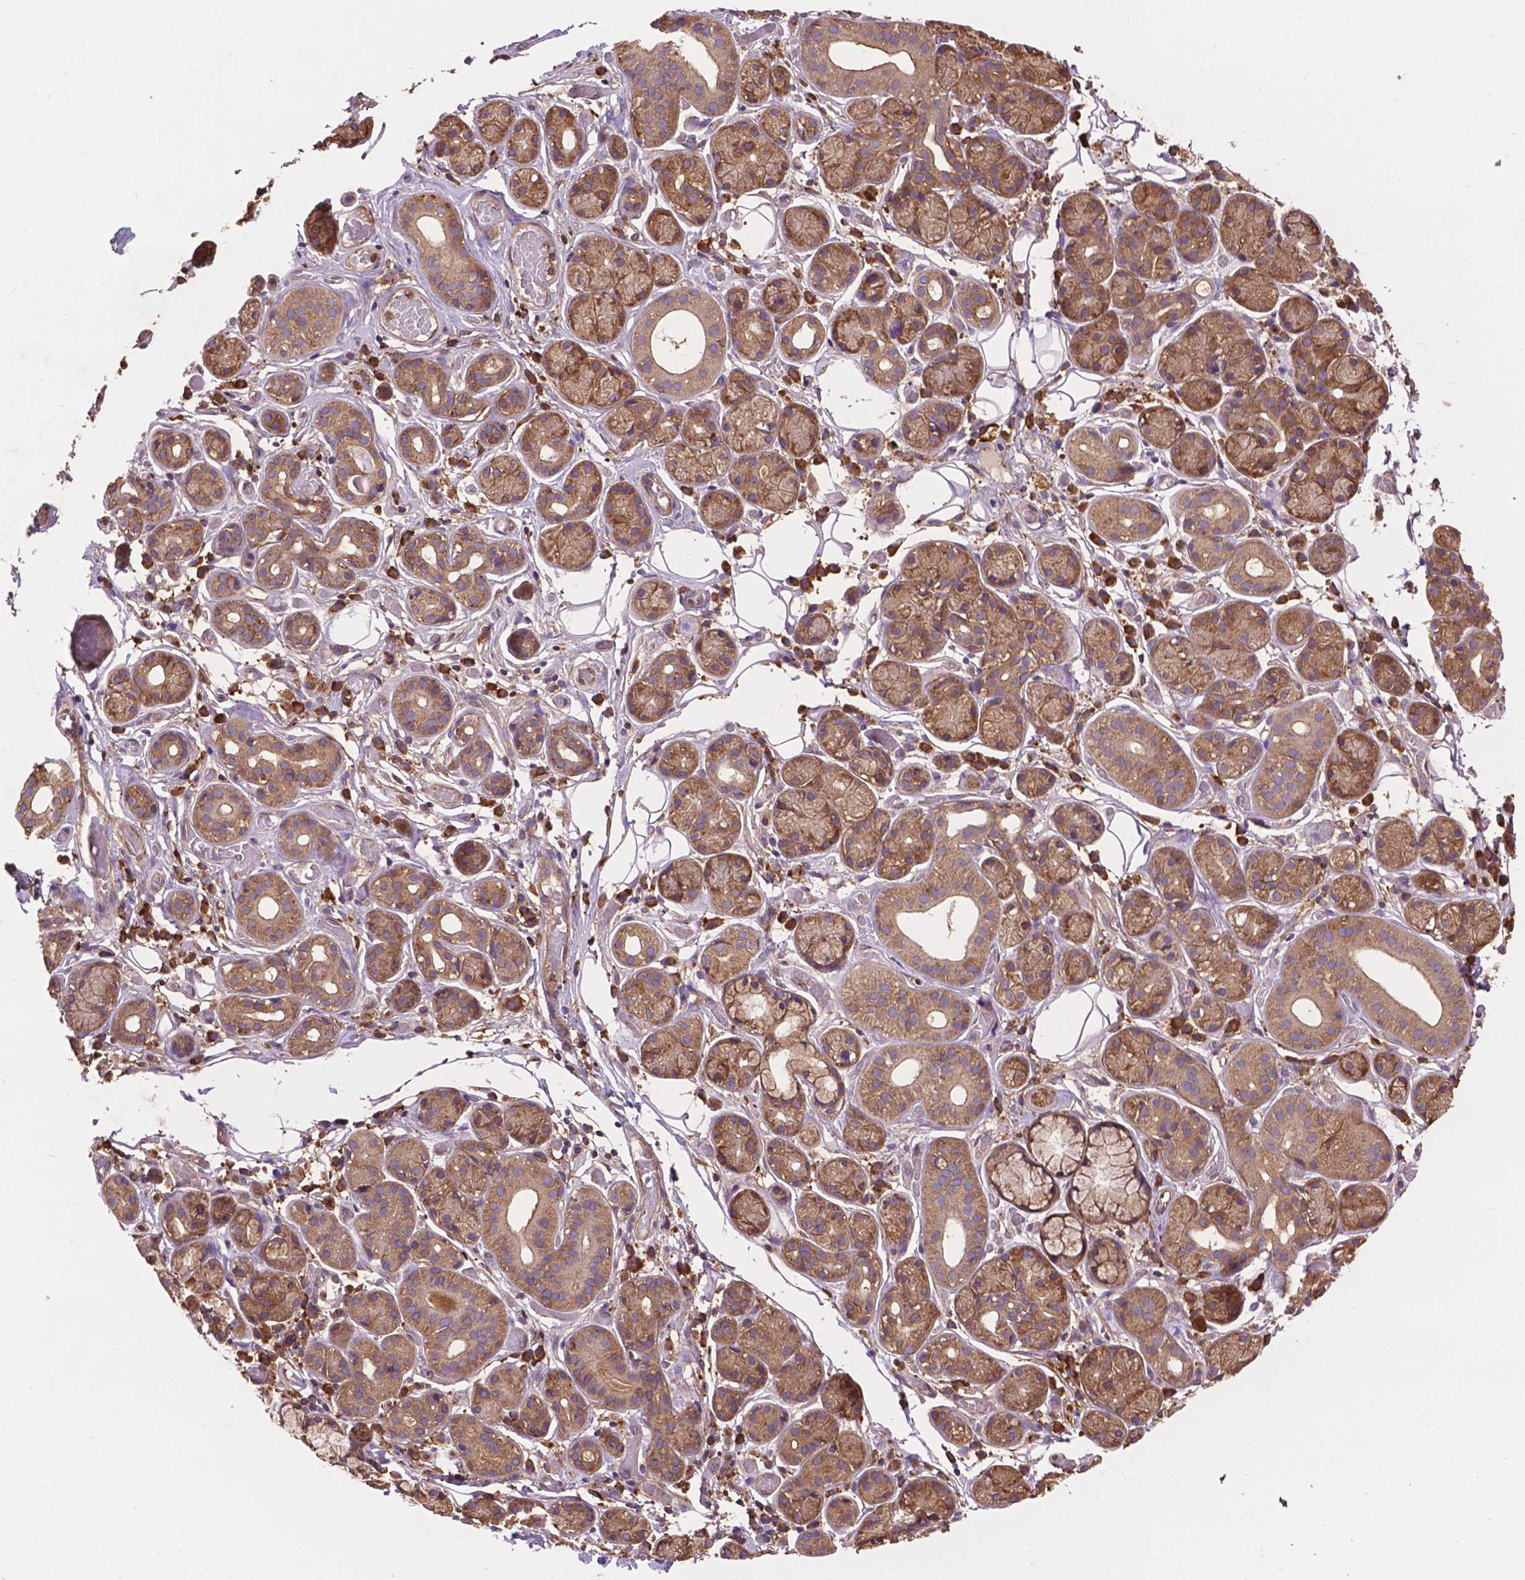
{"staining": {"intensity": "moderate", "quantity": ">75%", "location": "cytoplasmic/membranous"}, "tissue": "salivary gland", "cell_type": "Glandular cells", "image_type": "normal", "snomed": [{"axis": "morphology", "description": "Normal tissue, NOS"}, {"axis": "topography", "description": "Salivary gland"}, {"axis": "topography", "description": "Peripheral nerve tissue"}], "caption": "A micrograph showing moderate cytoplasmic/membranous expression in about >75% of glandular cells in normal salivary gland, as visualized by brown immunohistochemical staining.", "gene": "CCDC71L", "patient": {"sex": "male", "age": 71}}